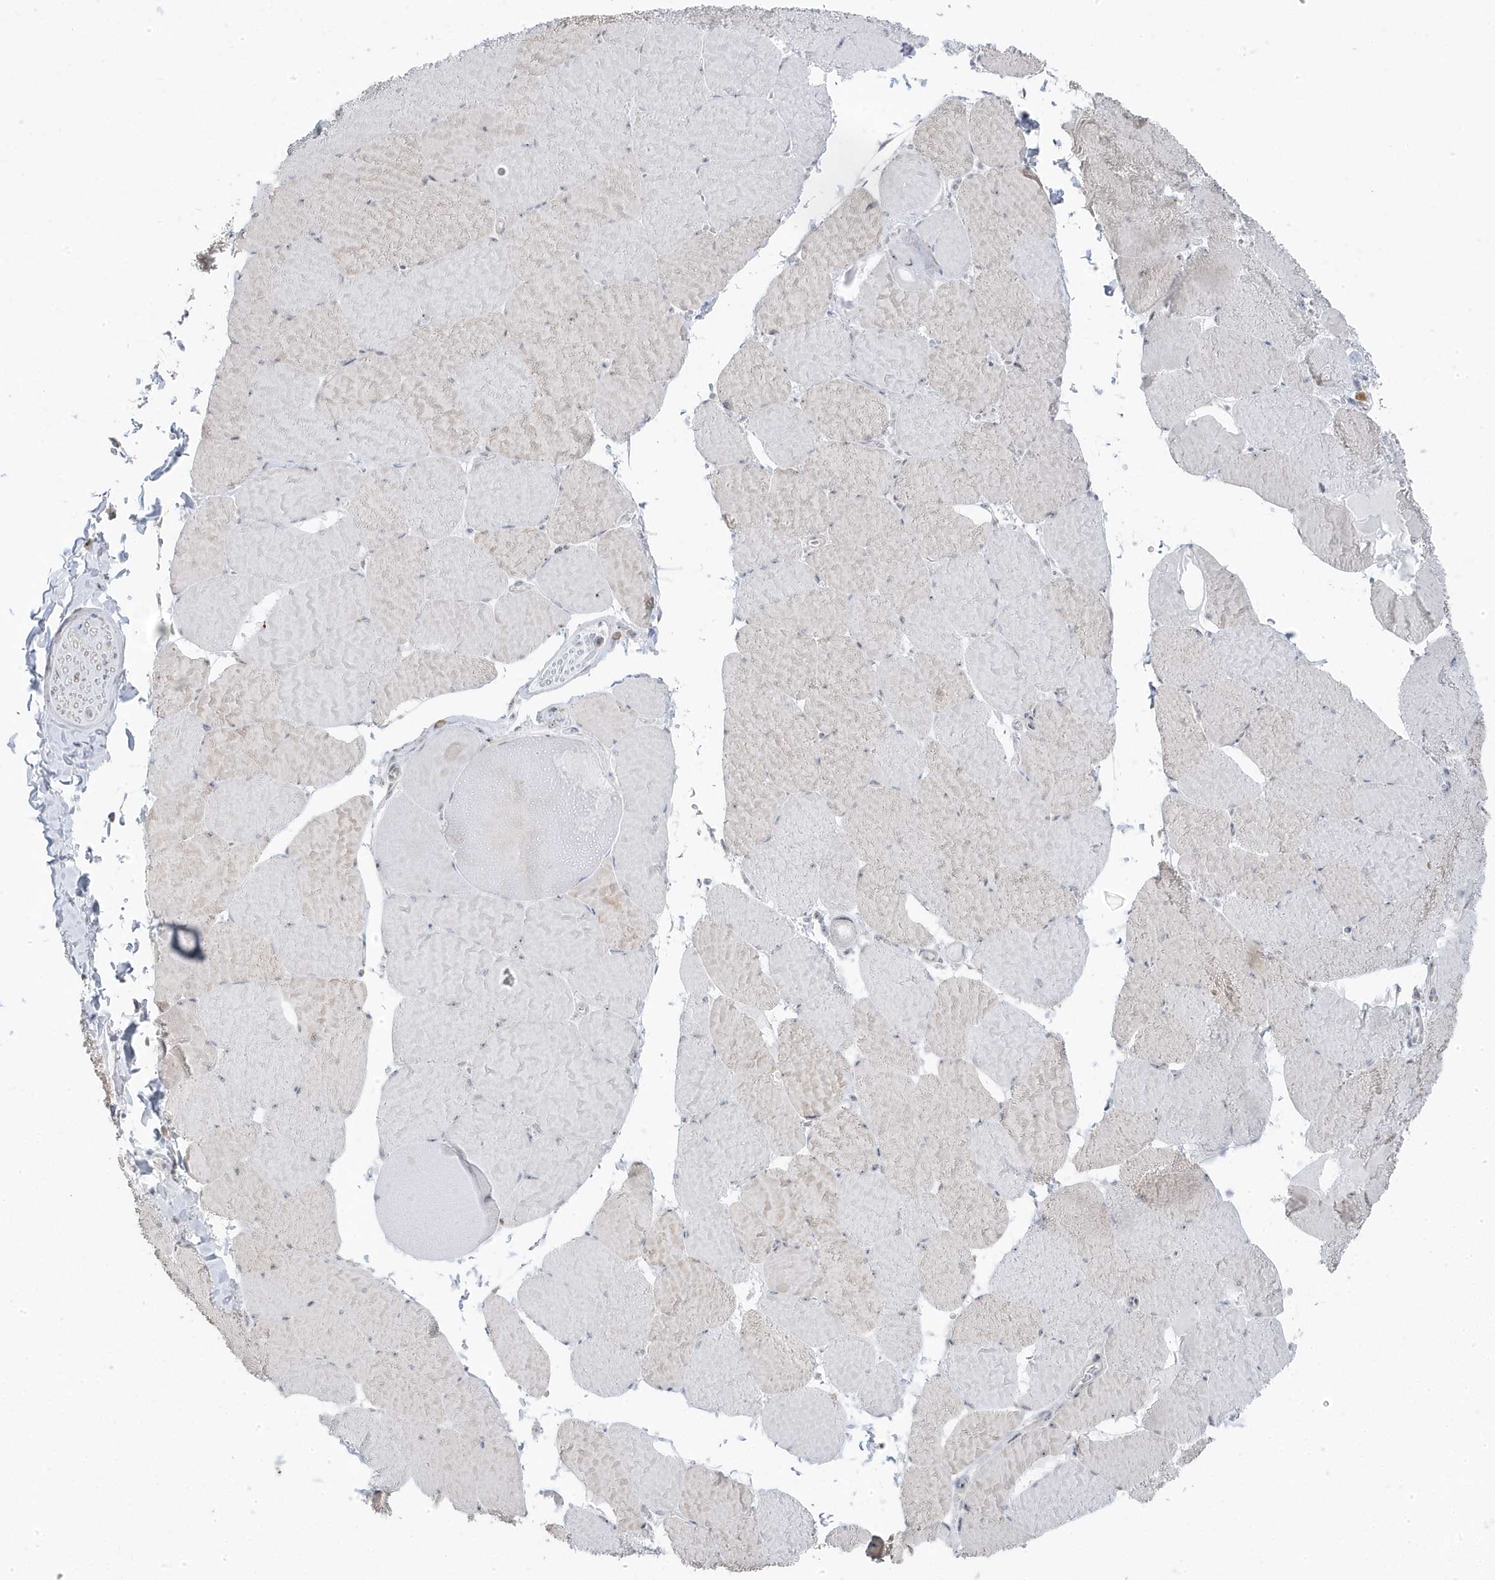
{"staining": {"intensity": "weak", "quantity": "<25%", "location": "cytoplasmic/membranous"}, "tissue": "skeletal muscle", "cell_type": "Myocytes", "image_type": "normal", "snomed": [{"axis": "morphology", "description": "Normal tissue, NOS"}, {"axis": "topography", "description": "Skeletal muscle"}, {"axis": "topography", "description": "Head-Neck"}], "caption": "Immunohistochemistry (IHC) image of benign human skeletal muscle stained for a protein (brown), which displays no expression in myocytes. The staining was performed using DAB to visualize the protein expression in brown, while the nuclei were stained in blue with hematoxylin (Magnification: 20x).", "gene": "TSEN15", "patient": {"sex": "male", "age": 66}}